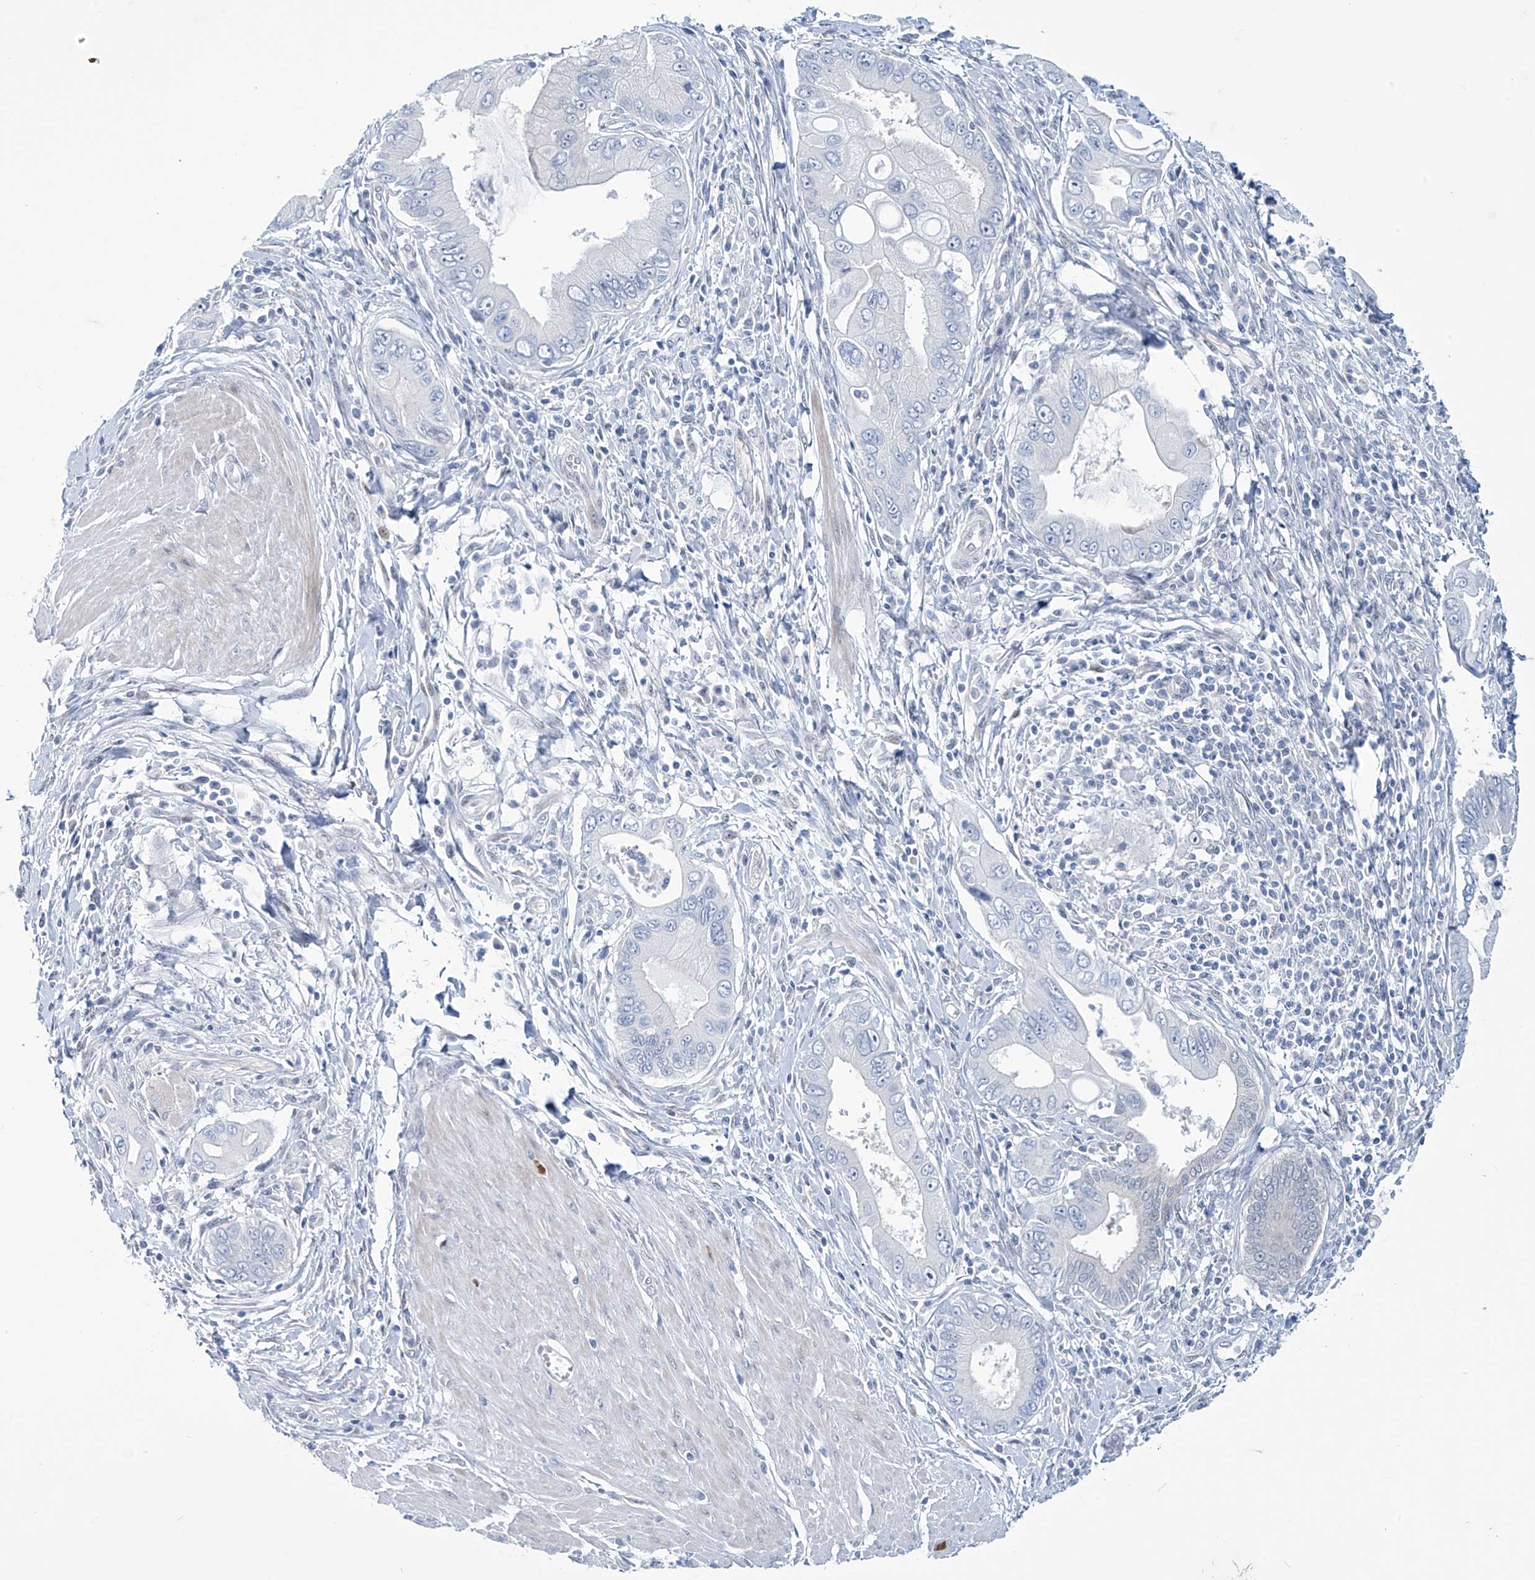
{"staining": {"intensity": "negative", "quantity": "none", "location": "none"}, "tissue": "pancreatic cancer", "cell_type": "Tumor cells", "image_type": "cancer", "snomed": [{"axis": "morphology", "description": "Adenocarcinoma, NOS"}, {"axis": "topography", "description": "Pancreas"}], "caption": "This is an immunohistochemistry (IHC) photomicrograph of human pancreatic adenocarcinoma. There is no positivity in tumor cells.", "gene": "TRIM60", "patient": {"sex": "male", "age": 78}}